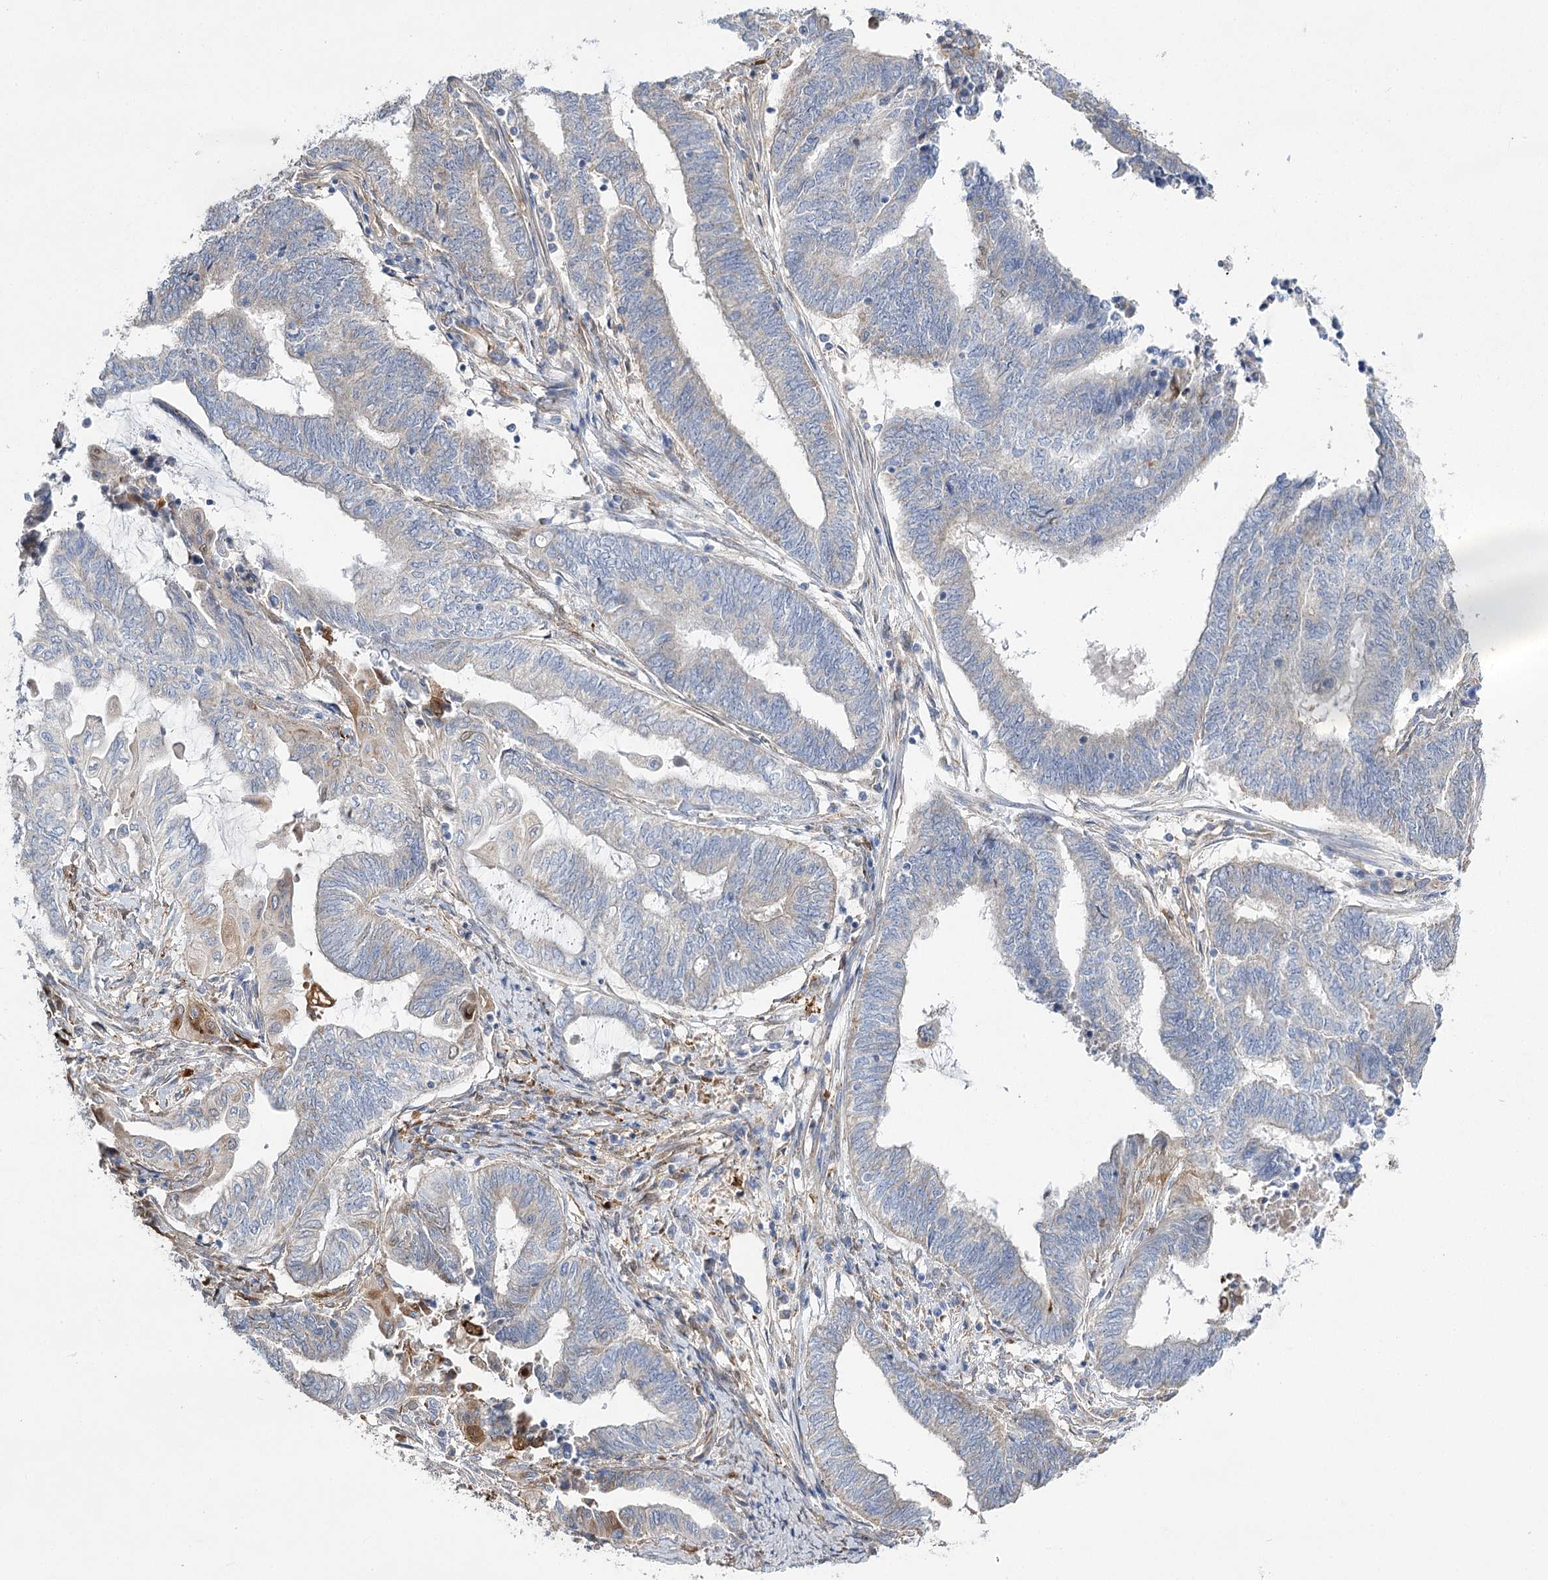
{"staining": {"intensity": "negative", "quantity": "none", "location": "none"}, "tissue": "endometrial cancer", "cell_type": "Tumor cells", "image_type": "cancer", "snomed": [{"axis": "morphology", "description": "Adenocarcinoma, NOS"}, {"axis": "topography", "description": "Uterus"}, {"axis": "topography", "description": "Endometrium"}], "caption": "A micrograph of human endometrial cancer (adenocarcinoma) is negative for staining in tumor cells.", "gene": "RMDN2", "patient": {"sex": "female", "age": 70}}